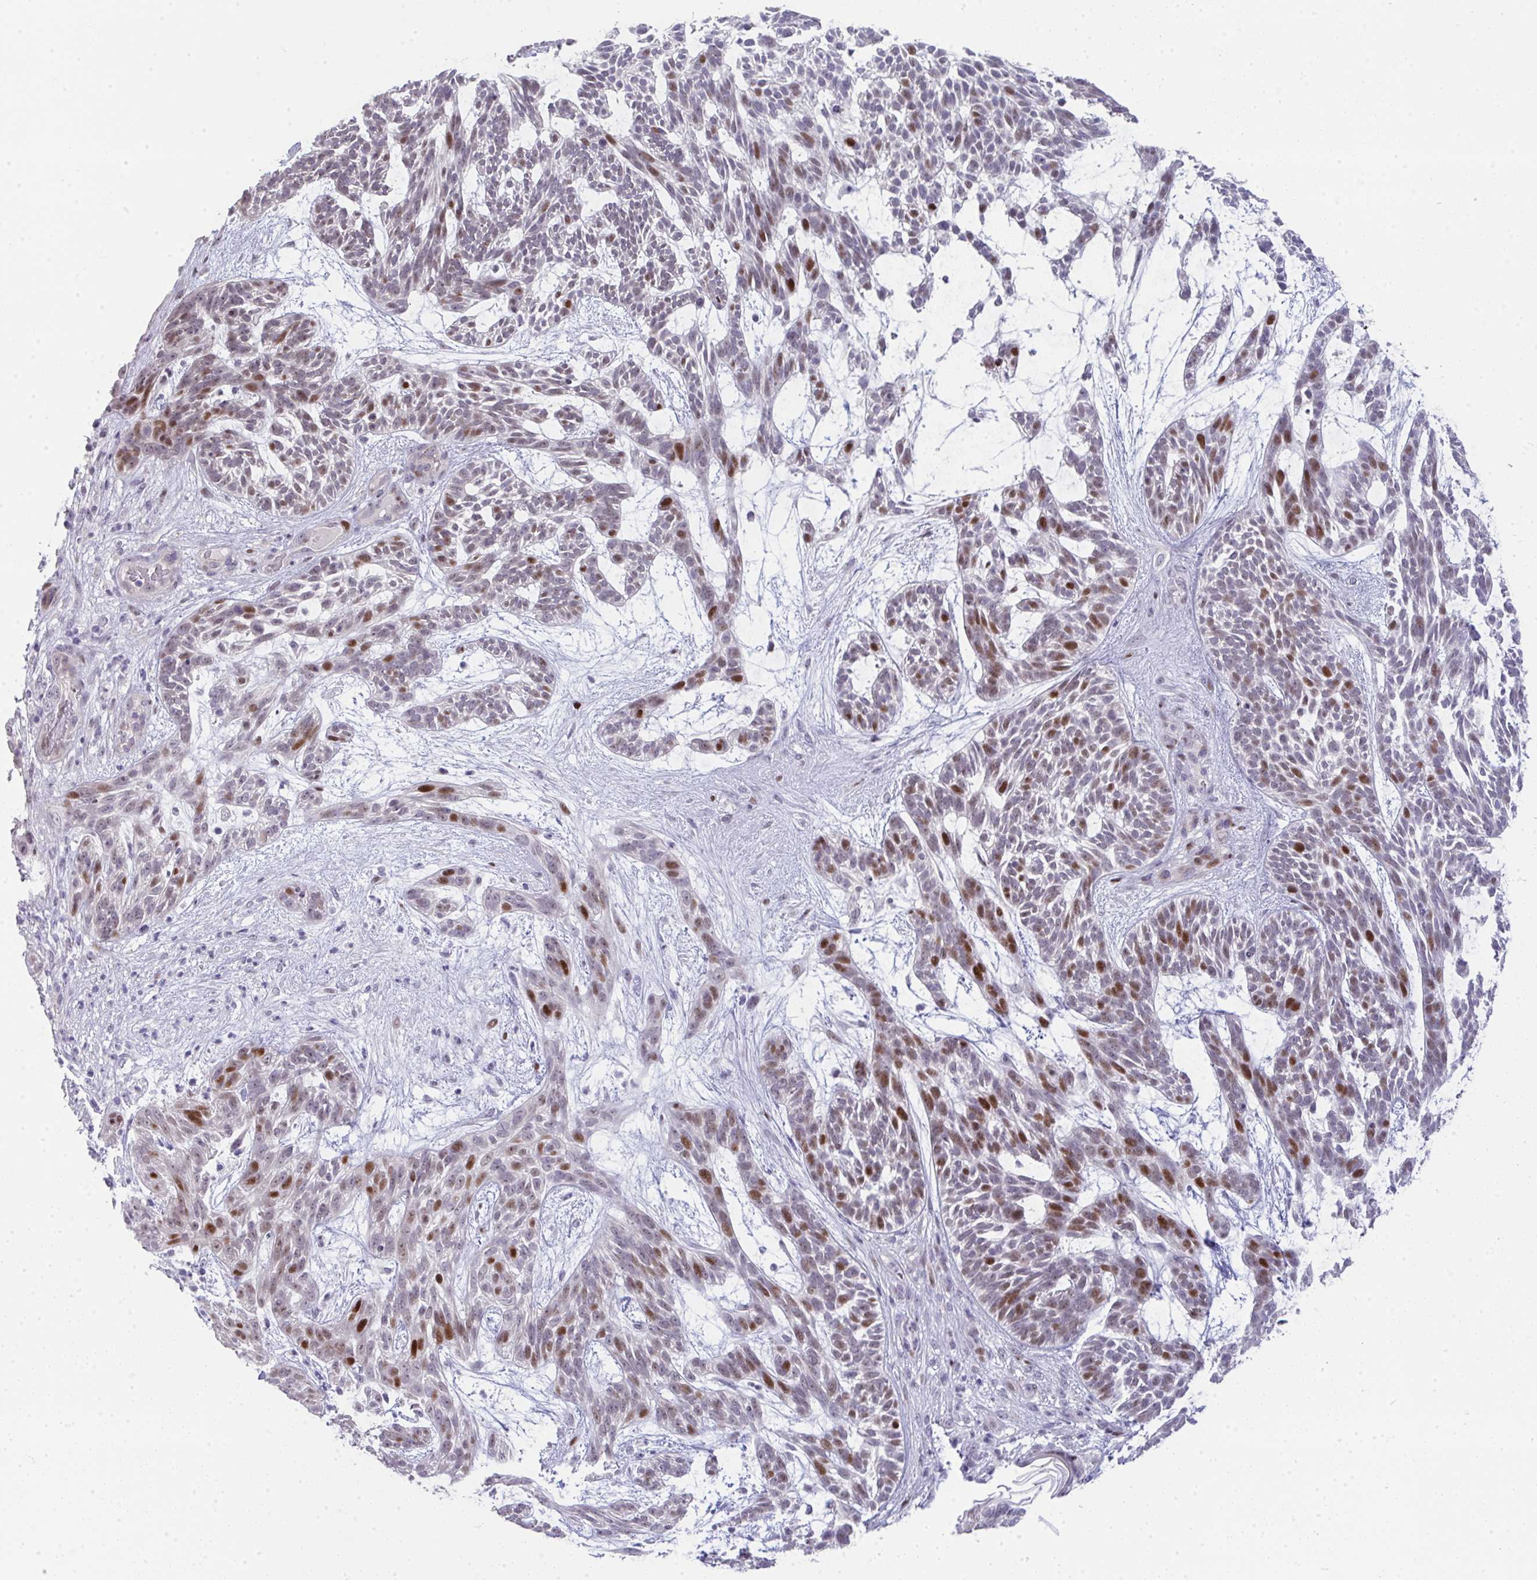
{"staining": {"intensity": "moderate", "quantity": "25%-75%", "location": "nuclear"}, "tissue": "skin cancer", "cell_type": "Tumor cells", "image_type": "cancer", "snomed": [{"axis": "morphology", "description": "Basal cell carcinoma"}, {"axis": "topography", "description": "Skin"}, {"axis": "topography", "description": "Skin, foot"}], "caption": "Immunohistochemistry (IHC) of skin basal cell carcinoma exhibits medium levels of moderate nuclear expression in about 25%-75% of tumor cells.", "gene": "GALNT16", "patient": {"sex": "female", "age": 77}}